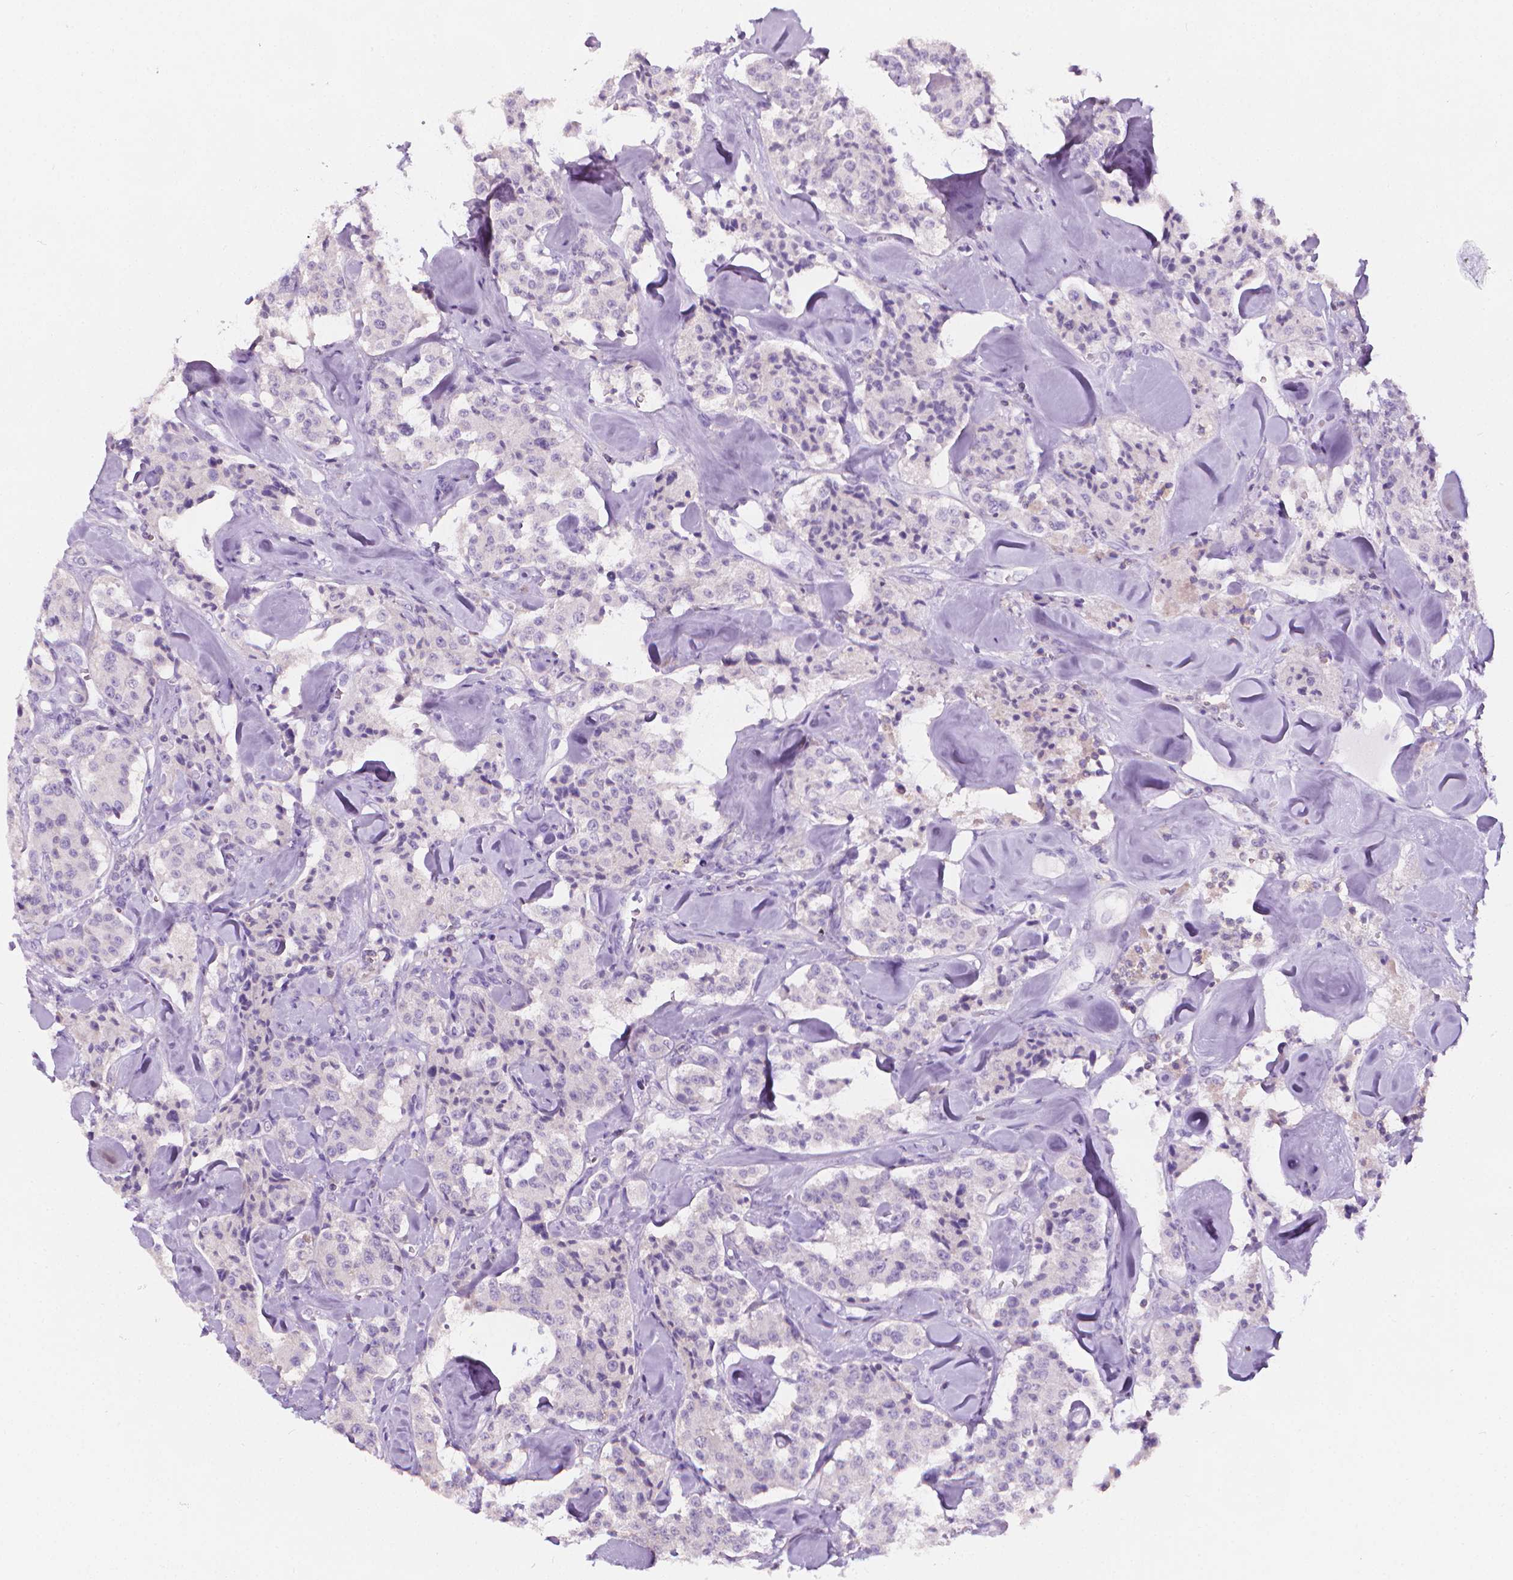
{"staining": {"intensity": "negative", "quantity": "none", "location": "none"}, "tissue": "carcinoid", "cell_type": "Tumor cells", "image_type": "cancer", "snomed": [{"axis": "morphology", "description": "Carcinoid, malignant, NOS"}, {"axis": "topography", "description": "Pancreas"}], "caption": "Protein analysis of carcinoid displays no significant positivity in tumor cells.", "gene": "DCAF8L1", "patient": {"sex": "male", "age": 41}}